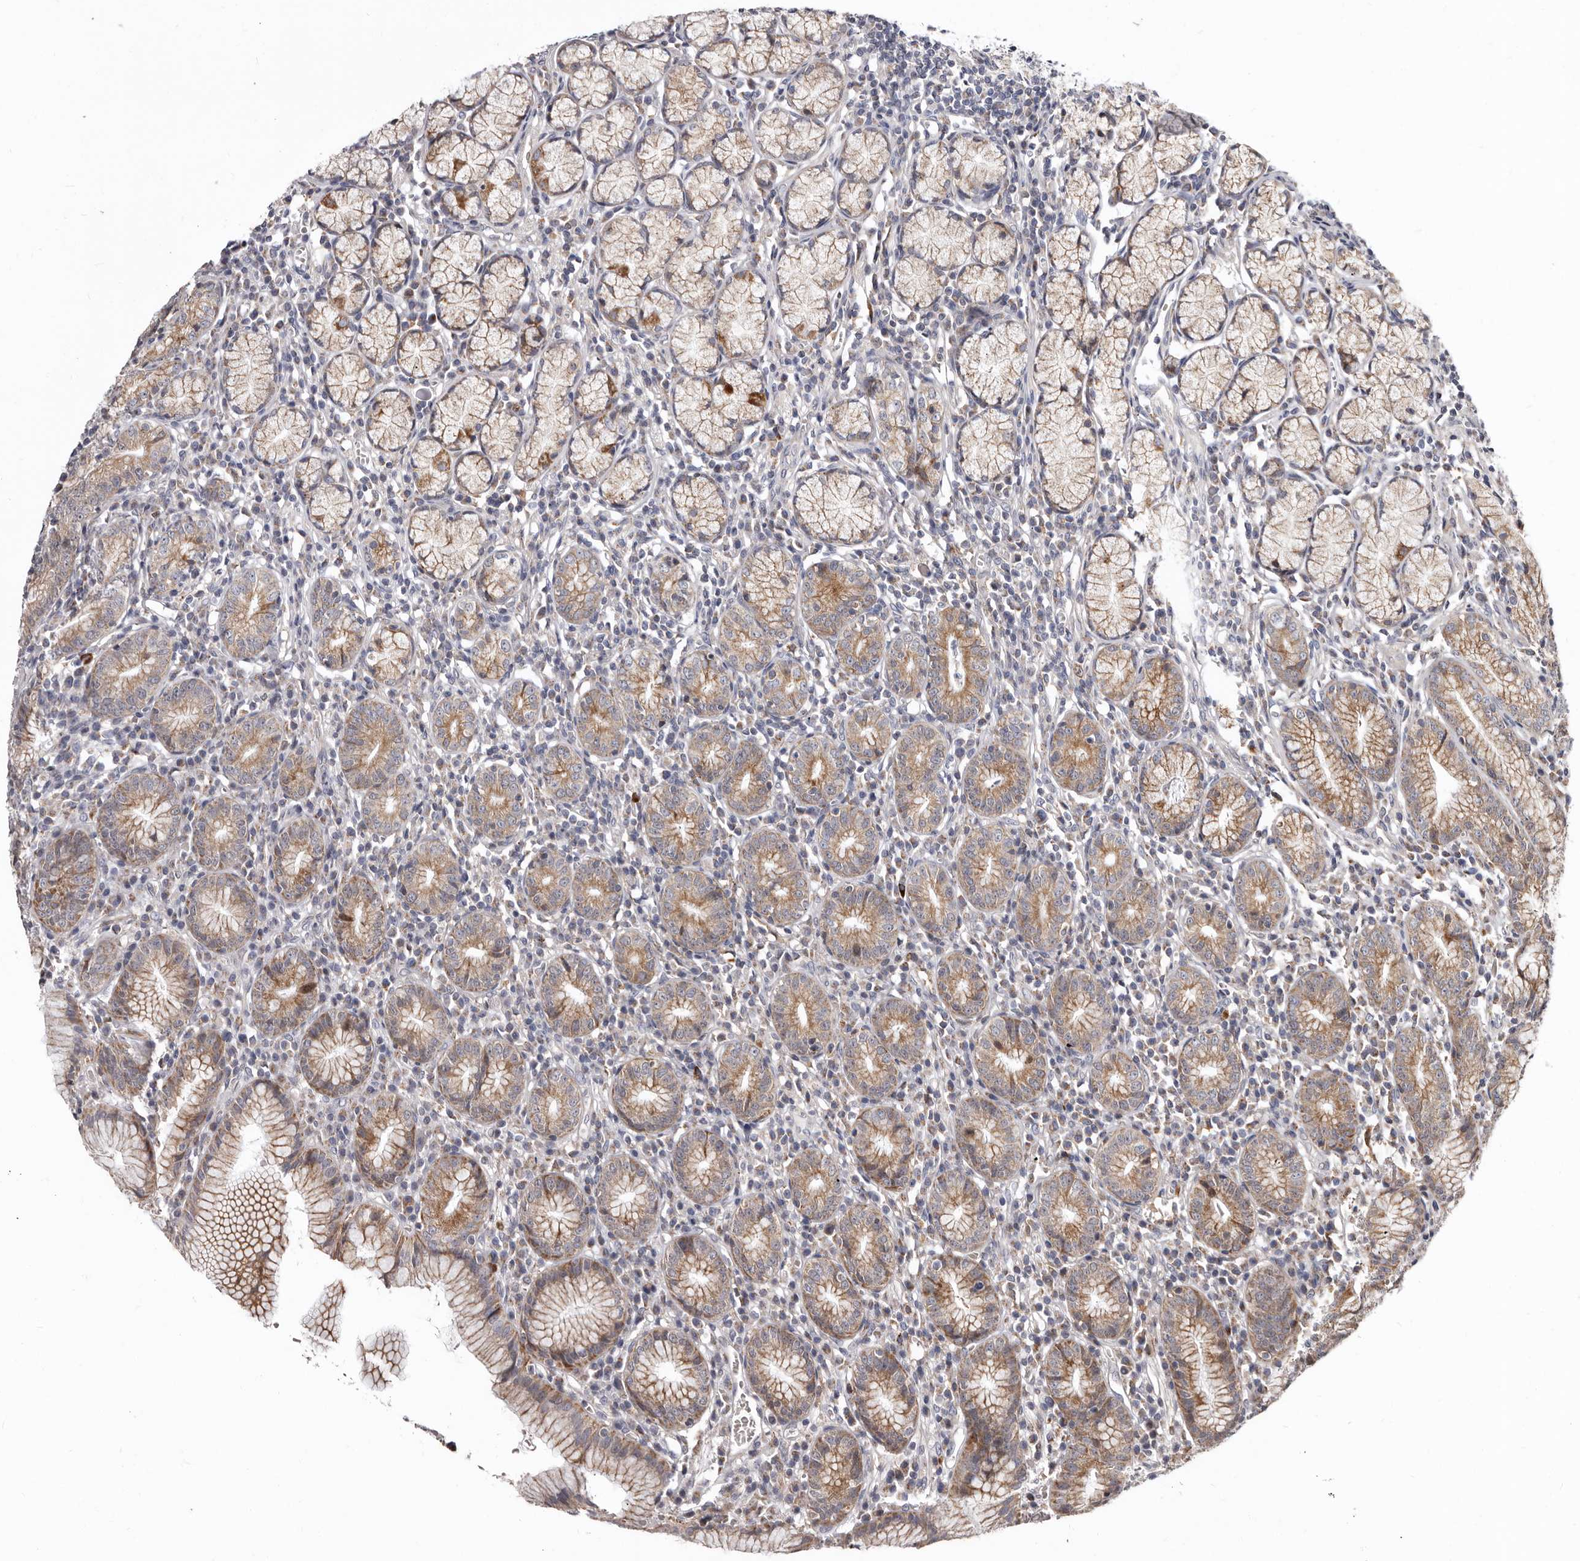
{"staining": {"intensity": "strong", "quantity": "<25%", "location": "cytoplasmic/membranous"}, "tissue": "stomach", "cell_type": "Glandular cells", "image_type": "normal", "snomed": [{"axis": "morphology", "description": "Normal tissue, NOS"}, {"axis": "topography", "description": "Stomach"}], "caption": "This photomicrograph exhibits immunohistochemistry staining of benign stomach, with medium strong cytoplasmic/membranous positivity in about <25% of glandular cells.", "gene": "SMC4", "patient": {"sex": "male", "age": 55}}